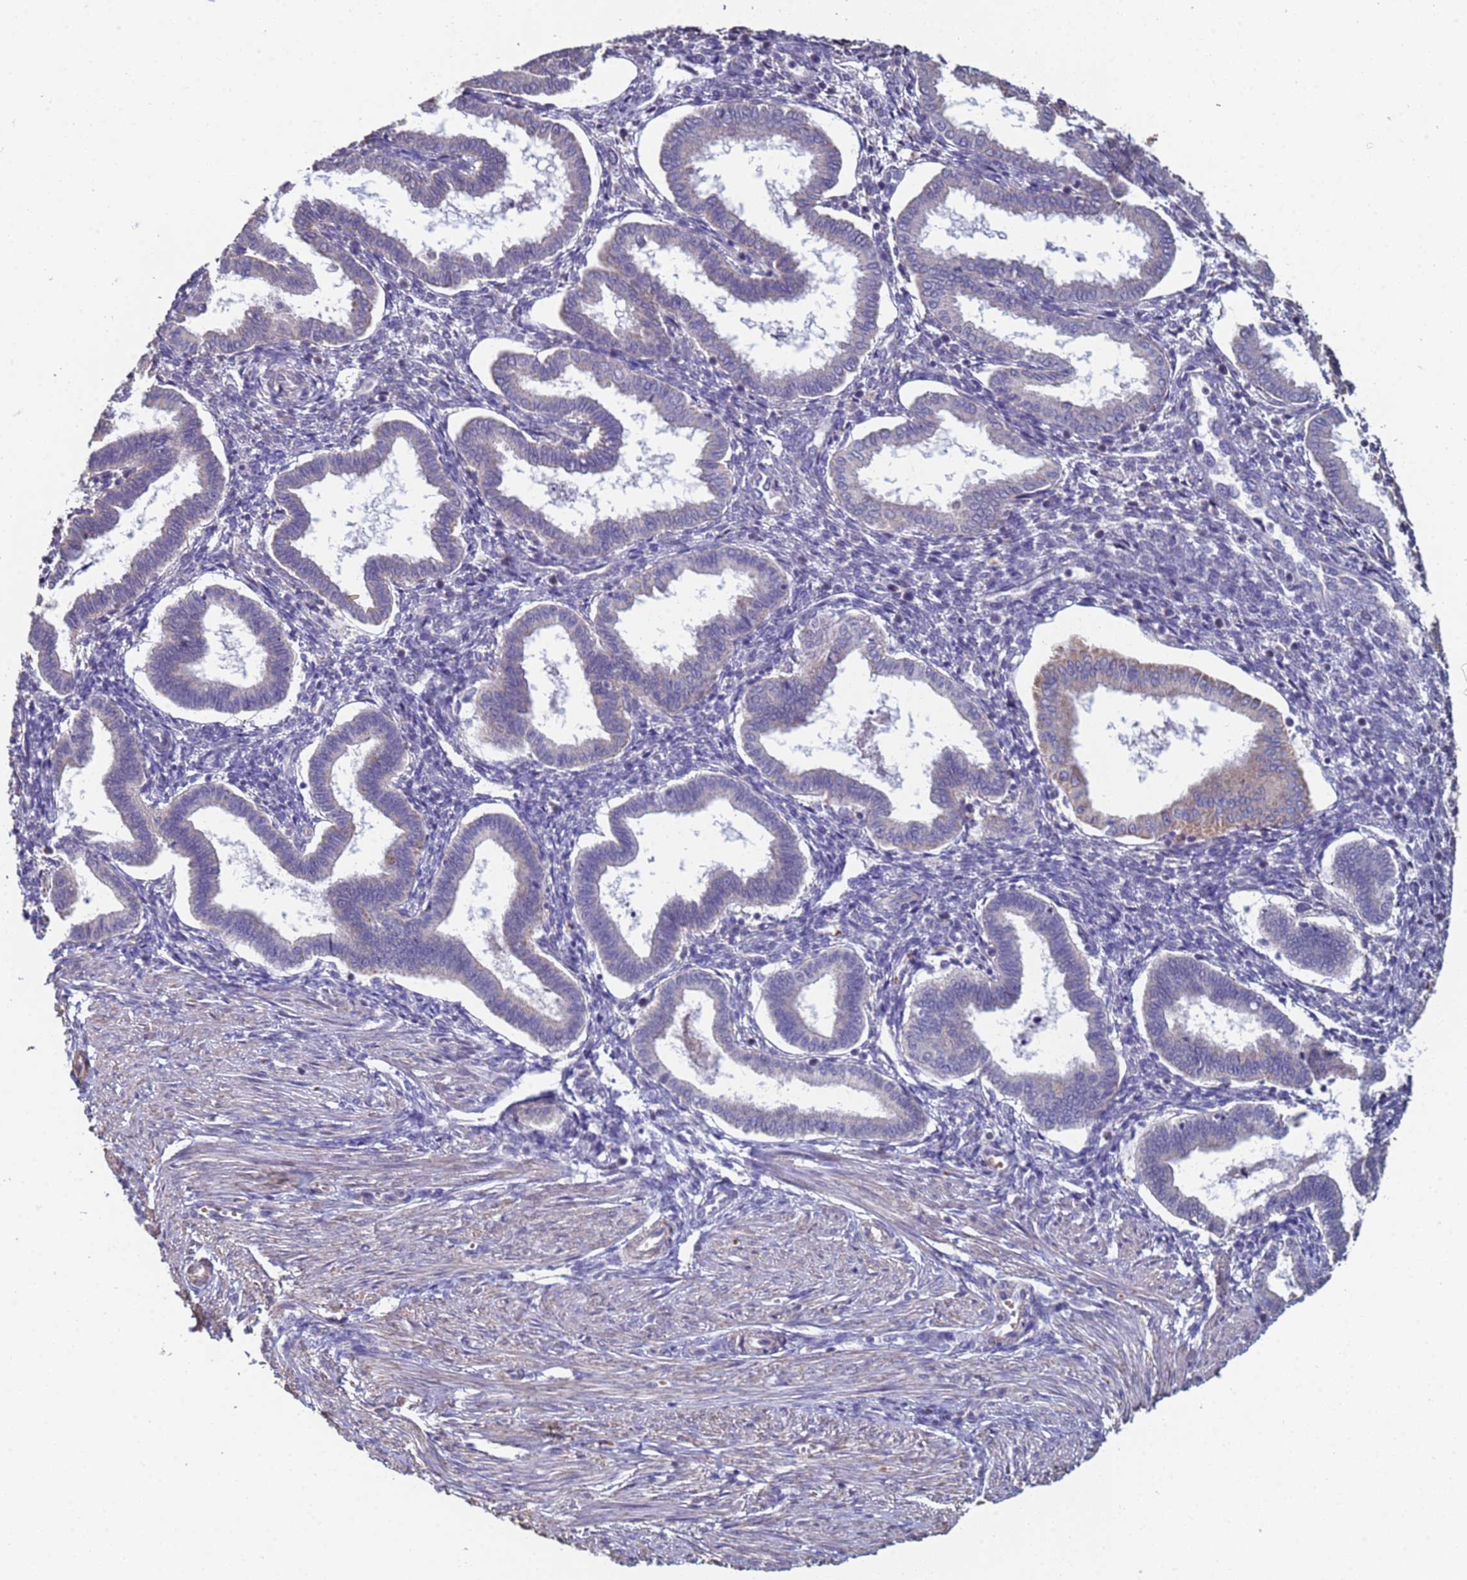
{"staining": {"intensity": "negative", "quantity": "none", "location": "none"}, "tissue": "endometrium", "cell_type": "Cells in endometrial stroma", "image_type": "normal", "snomed": [{"axis": "morphology", "description": "Normal tissue, NOS"}, {"axis": "topography", "description": "Endometrium"}], "caption": "IHC of unremarkable human endometrium exhibits no positivity in cells in endometrial stroma. Nuclei are stained in blue.", "gene": "CLHC1", "patient": {"sex": "female", "age": 24}}